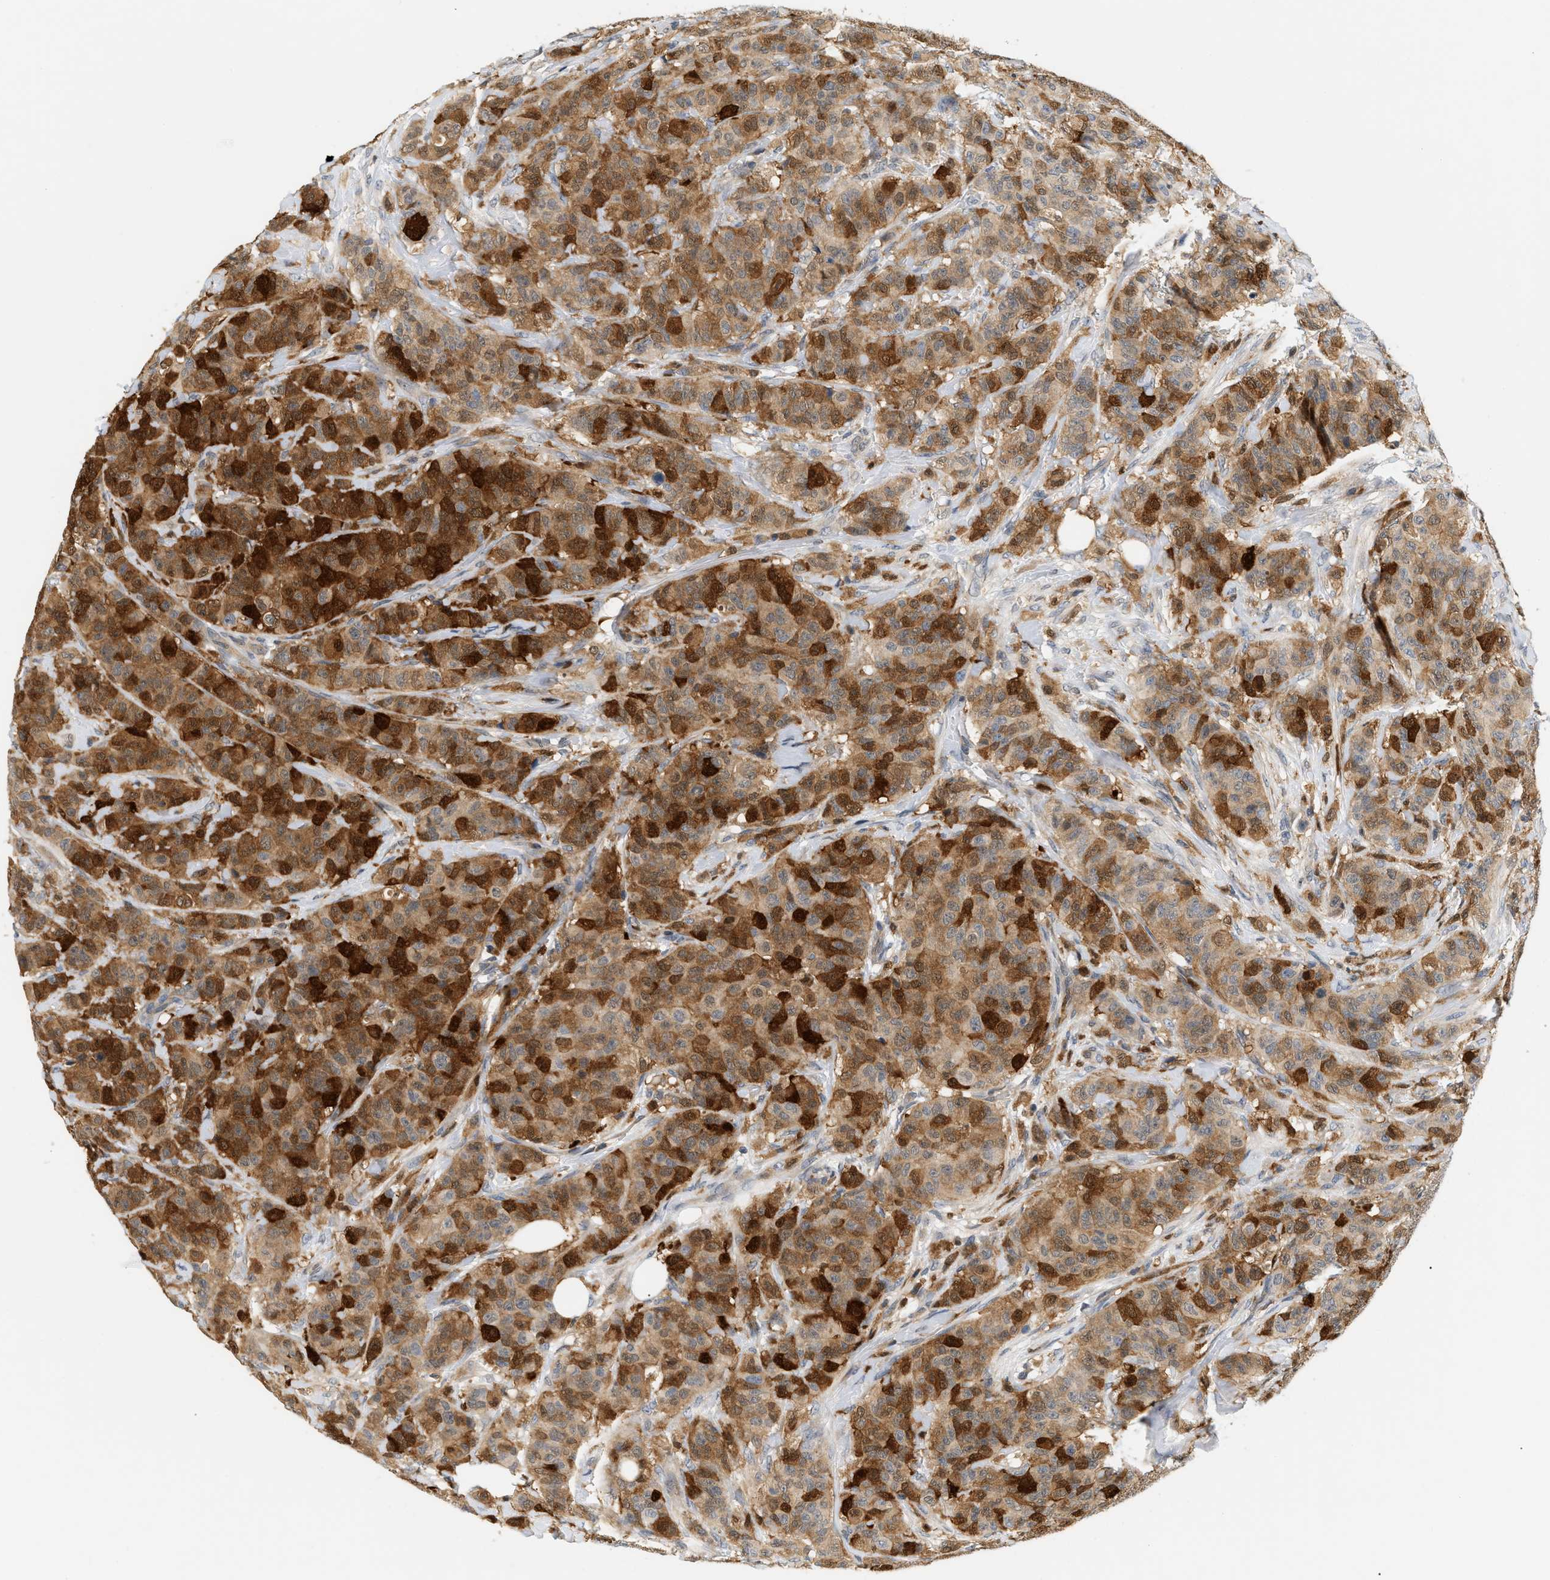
{"staining": {"intensity": "strong", "quantity": ">75%", "location": "cytoplasmic/membranous"}, "tissue": "breast cancer", "cell_type": "Tumor cells", "image_type": "cancer", "snomed": [{"axis": "morphology", "description": "Normal tissue, NOS"}, {"axis": "morphology", "description": "Duct carcinoma"}, {"axis": "topography", "description": "Breast"}], "caption": "Immunohistochemistry (IHC) micrograph of neoplastic tissue: breast cancer stained using immunohistochemistry shows high levels of strong protein expression localized specifically in the cytoplasmic/membranous of tumor cells, appearing as a cytoplasmic/membranous brown color.", "gene": "PYCARD", "patient": {"sex": "female", "age": 40}}